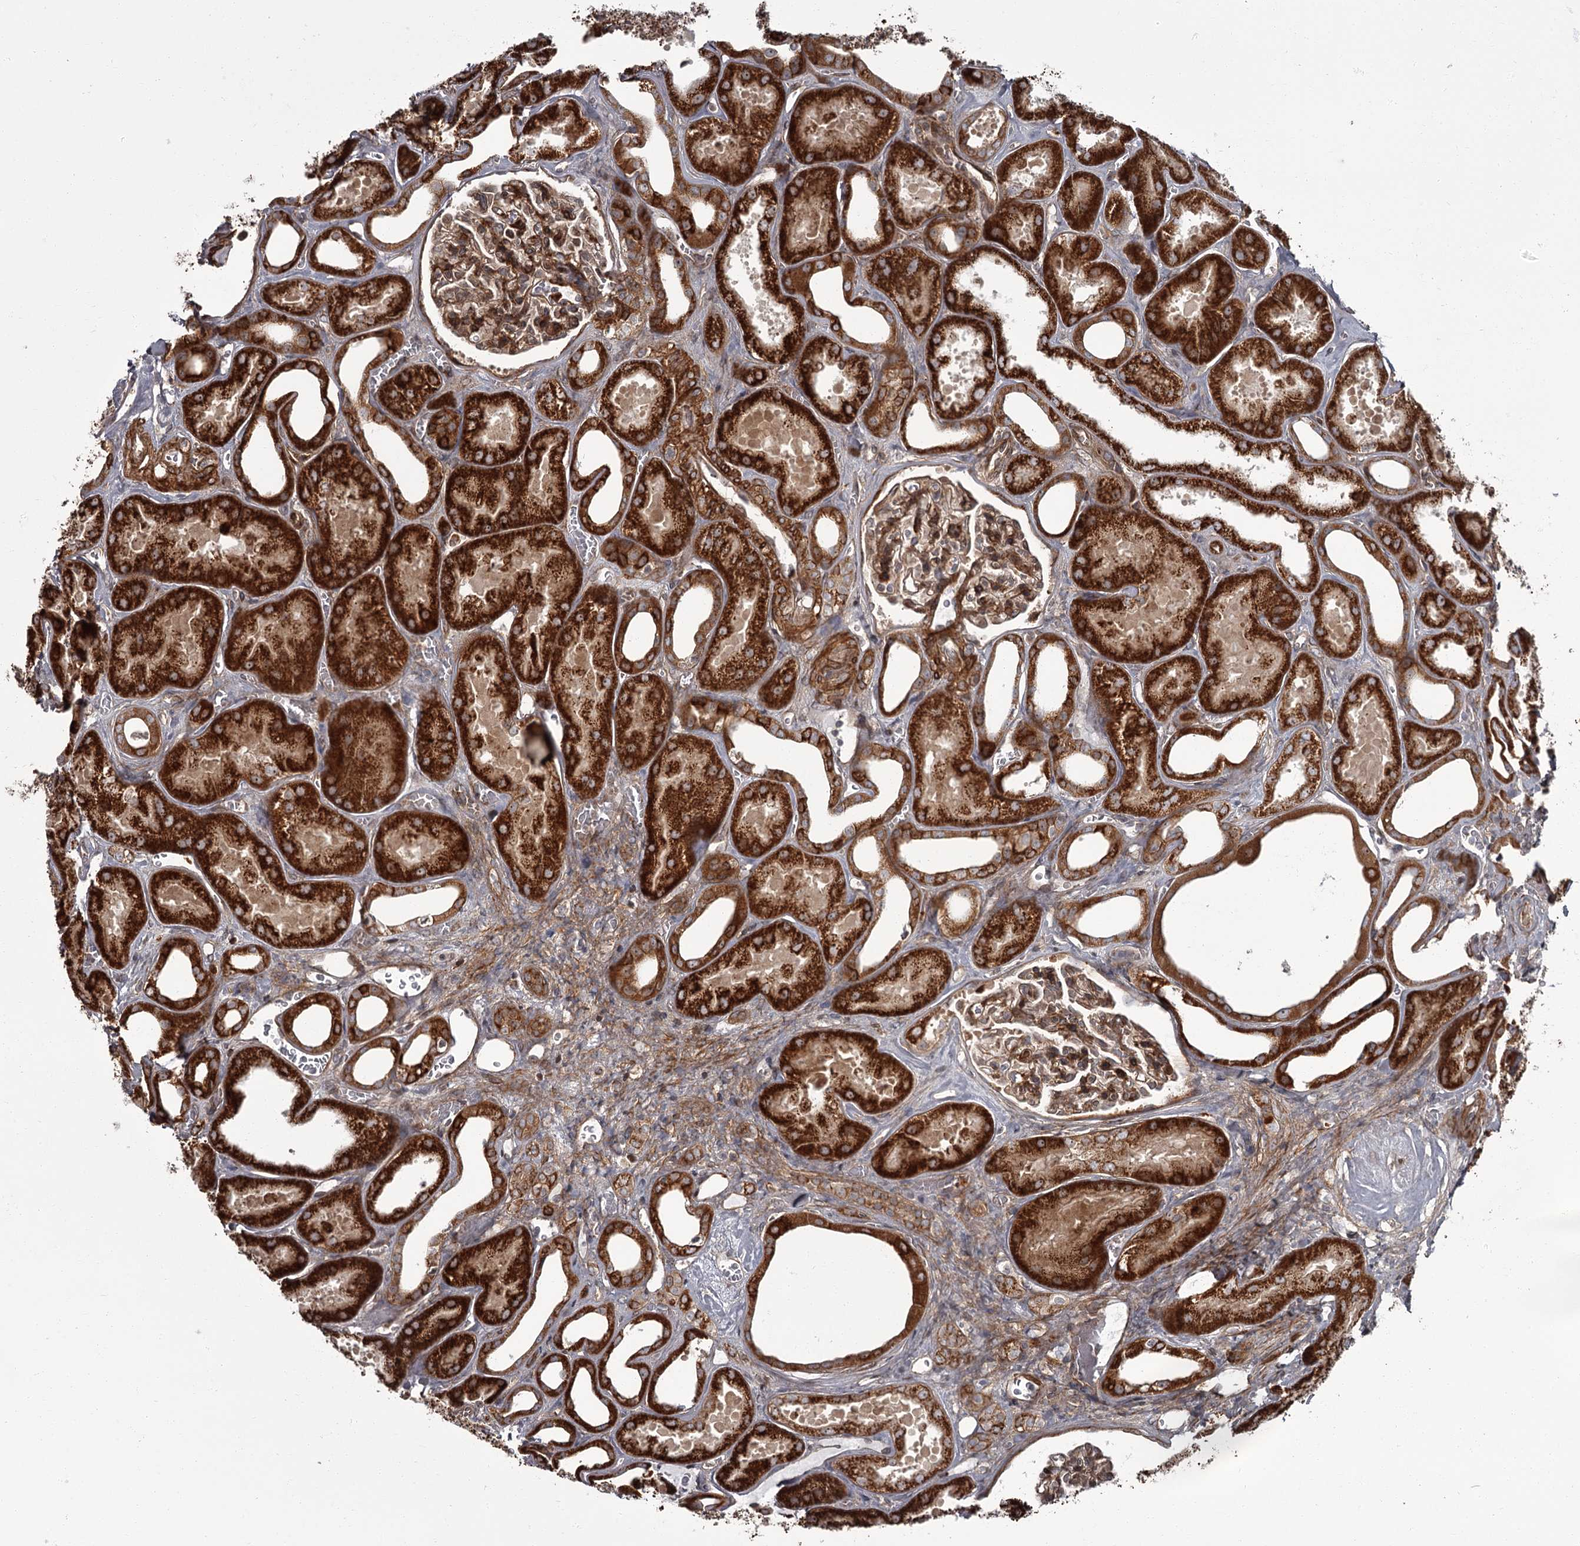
{"staining": {"intensity": "strong", "quantity": "25%-75%", "location": "cytoplasmic/membranous"}, "tissue": "kidney", "cell_type": "Cells in glomeruli", "image_type": "normal", "snomed": [{"axis": "morphology", "description": "Normal tissue, NOS"}, {"axis": "morphology", "description": "Adenocarcinoma, NOS"}, {"axis": "topography", "description": "Kidney"}], "caption": "Immunohistochemistry (IHC) histopathology image of unremarkable kidney: kidney stained using IHC demonstrates high levels of strong protein expression localized specifically in the cytoplasmic/membranous of cells in glomeruli, appearing as a cytoplasmic/membranous brown color.", "gene": "THAP9", "patient": {"sex": "female", "age": 68}}